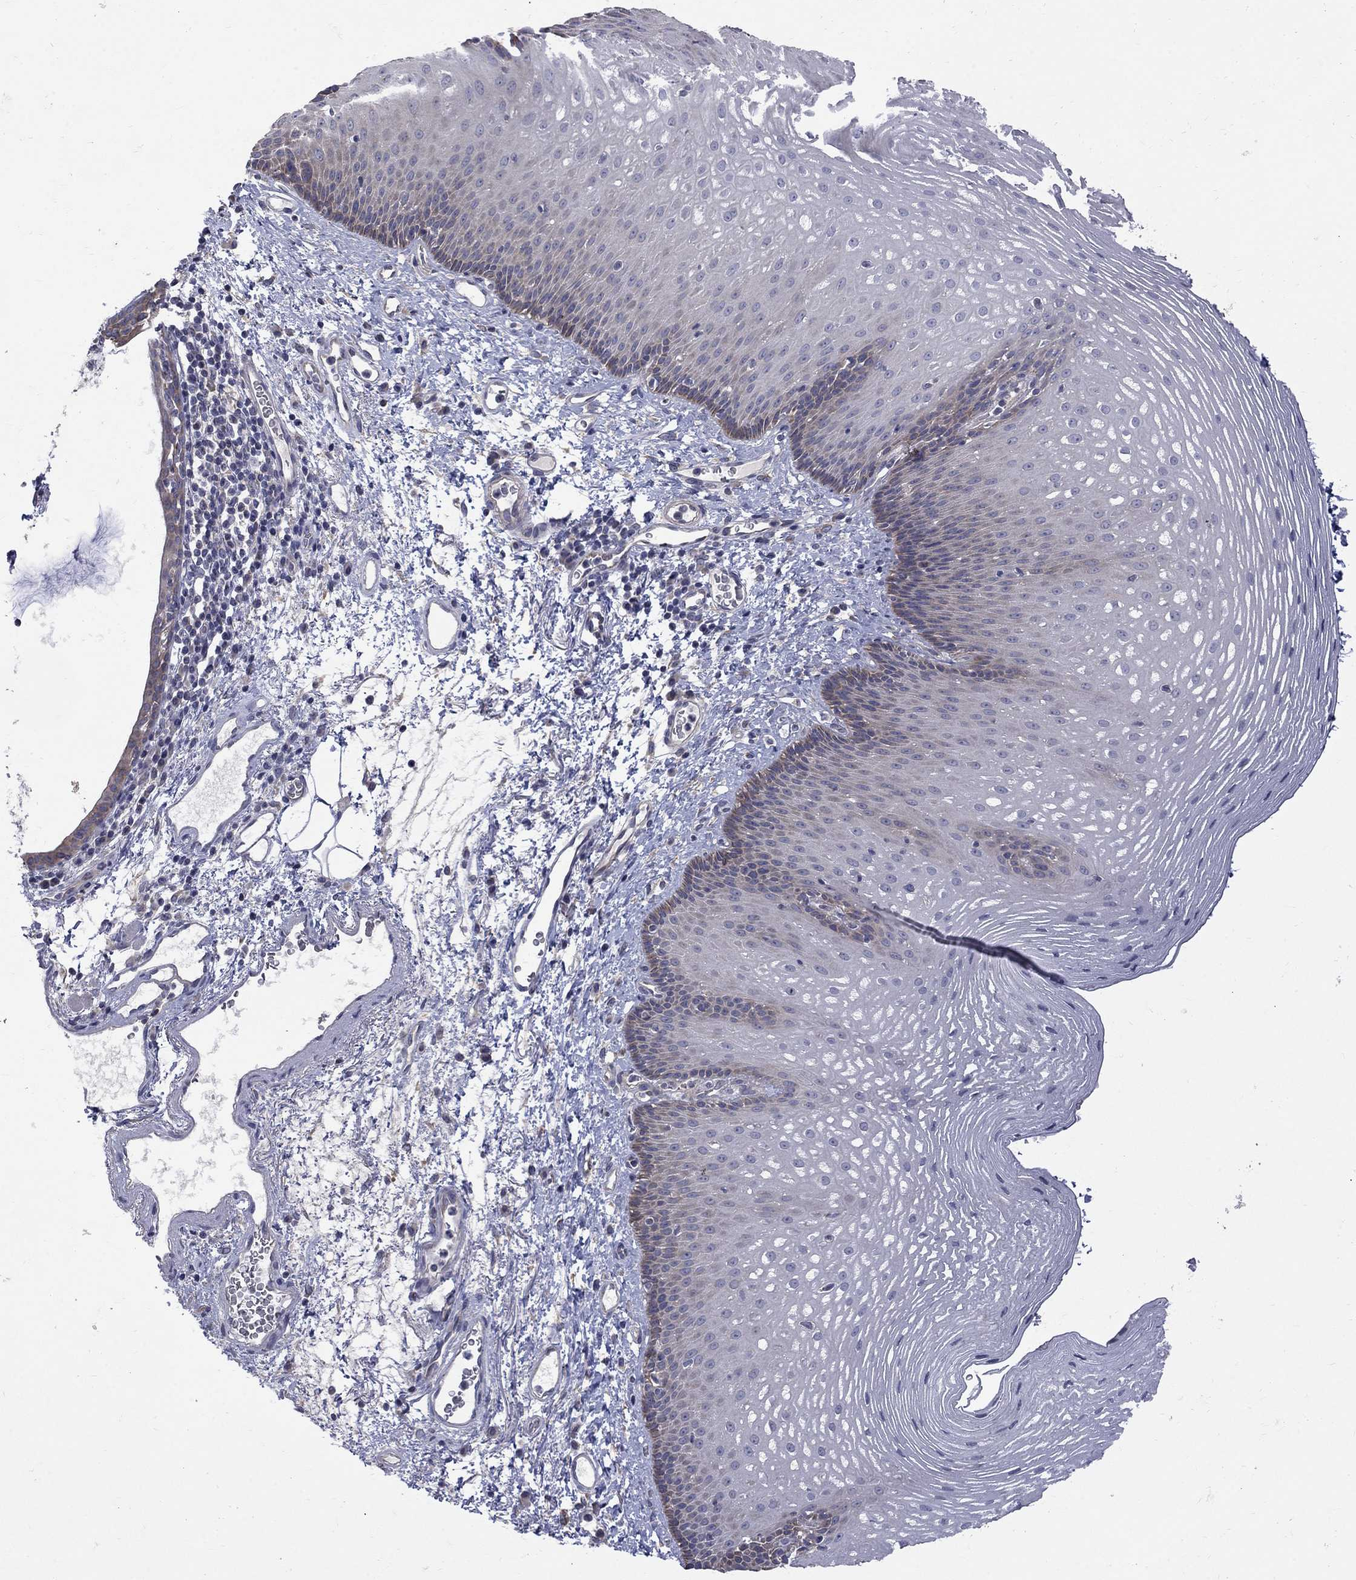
{"staining": {"intensity": "moderate", "quantity": "<25%", "location": "cytoplasmic/membranous"}, "tissue": "esophagus", "cell_type": "Squamous epithelial cells", "image_type": "normal", "snomed": [{"axis": "morphology", "description": "Normal tissue, NOS"}, {"axis": "topography", "description": "Esophagus"}], "caption": "DAB immunohistochemical staining of normal human esophagus exhibits moderate cytoplasmic/membranous protein expression in approximately <25% of squamous epithelial cells. (Brightfield microscopy of DAB IHC at high magnification).", "gene": "SH2B1", "patient": {"sex": "male", "age": 76}}